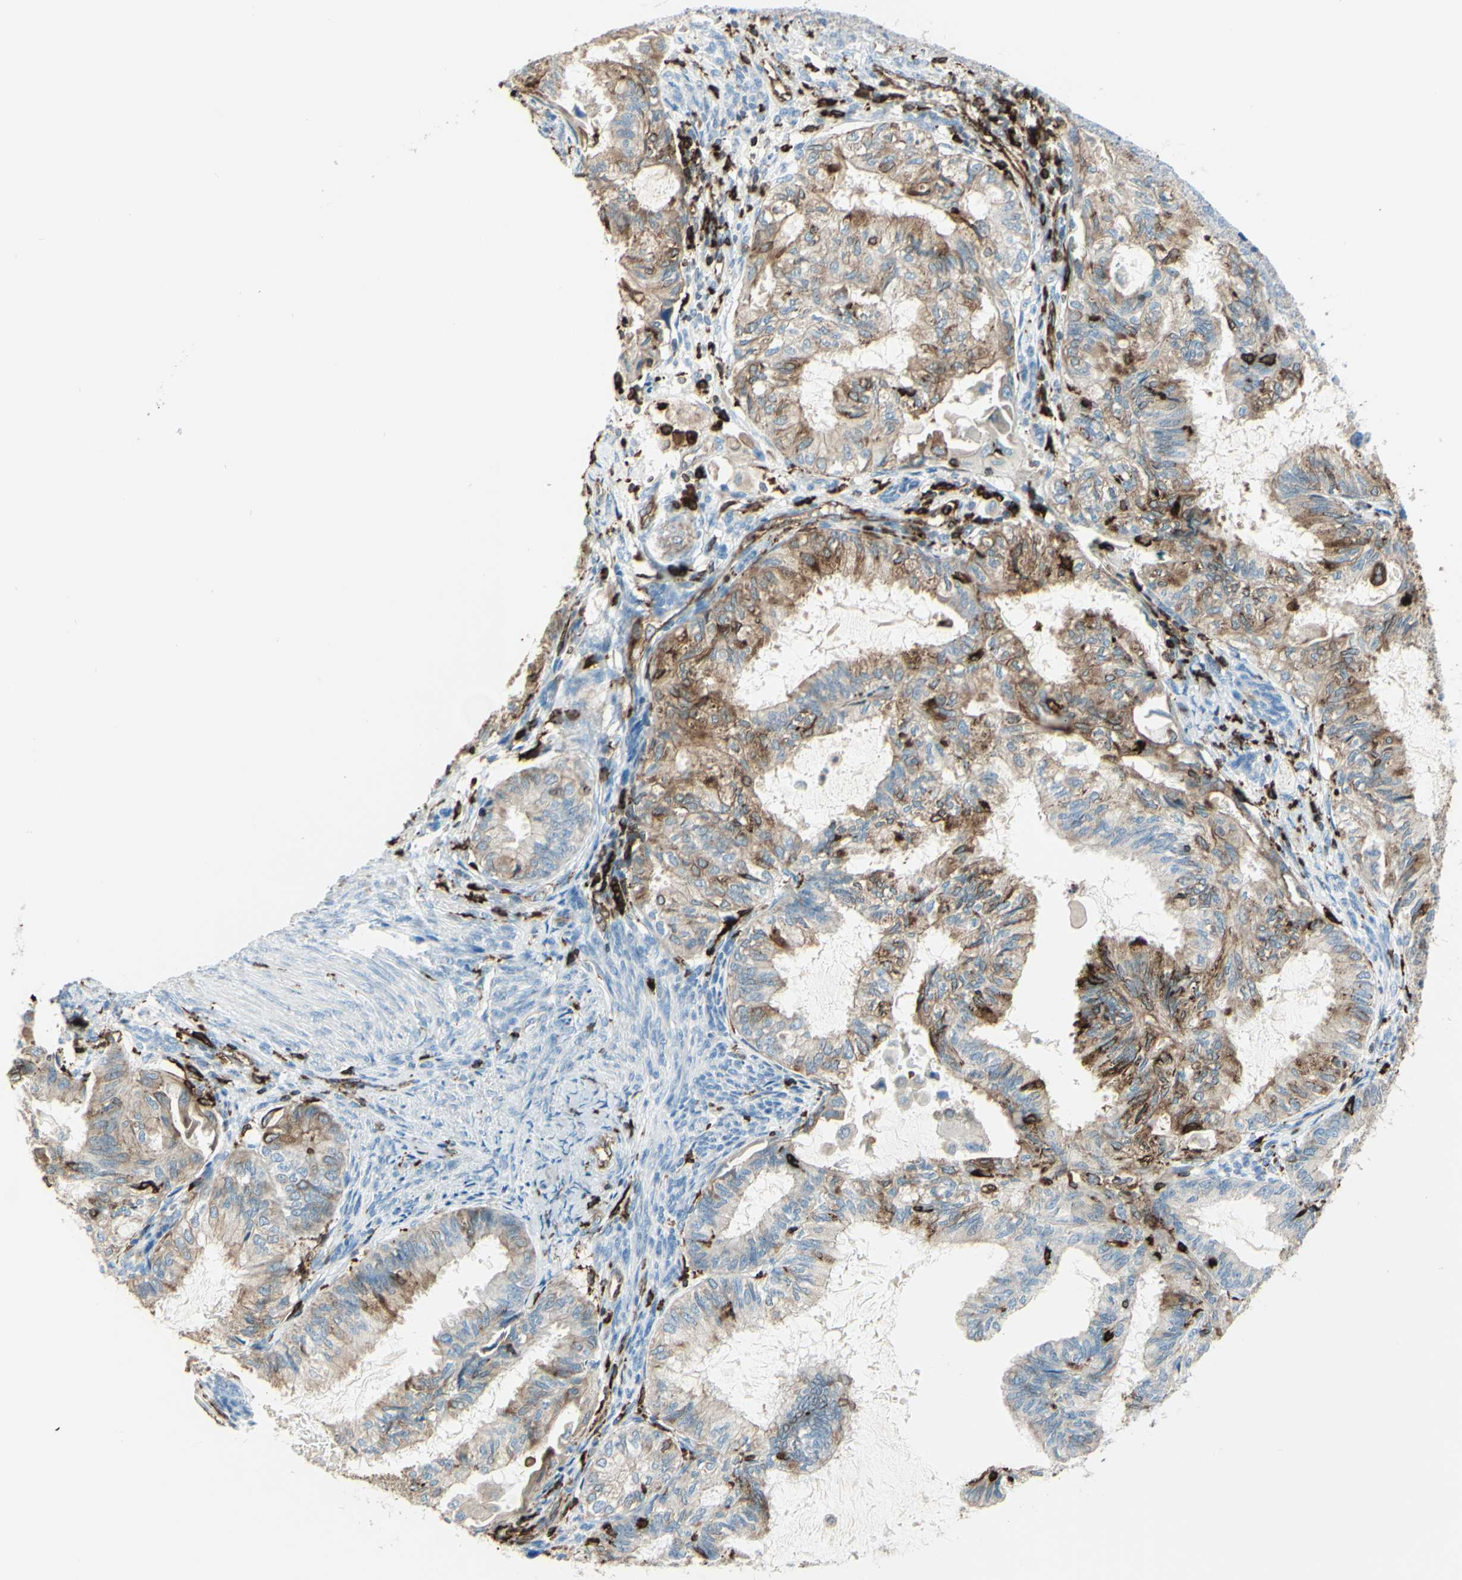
{"staining": {"intensity": "moderate", "quantity": "25%-75%", "location": "cytoplasmic/membranous"}, "tissue": "cervical cancer", "cell_type": "Tumor cells", "image_type": "cancer", "snomed": [{"axis": "morphology", "description": "Normal tissue, NOS"}, {"axis": "morphology", "description": "Adenocarcinoma, NOS"}, {"axis": "topography", "description": "Cervix"}, {"axis": "topography", "description": "Endometrium"}], "caption": "This is a histology image of immunohistochemistry staining of cervical adenocarcinoma, which shows moderate staining in the cytoplasmic/membranous of tumor cells.", "gene": "CD74", "patient": {"sex": "female", "age": 86}}